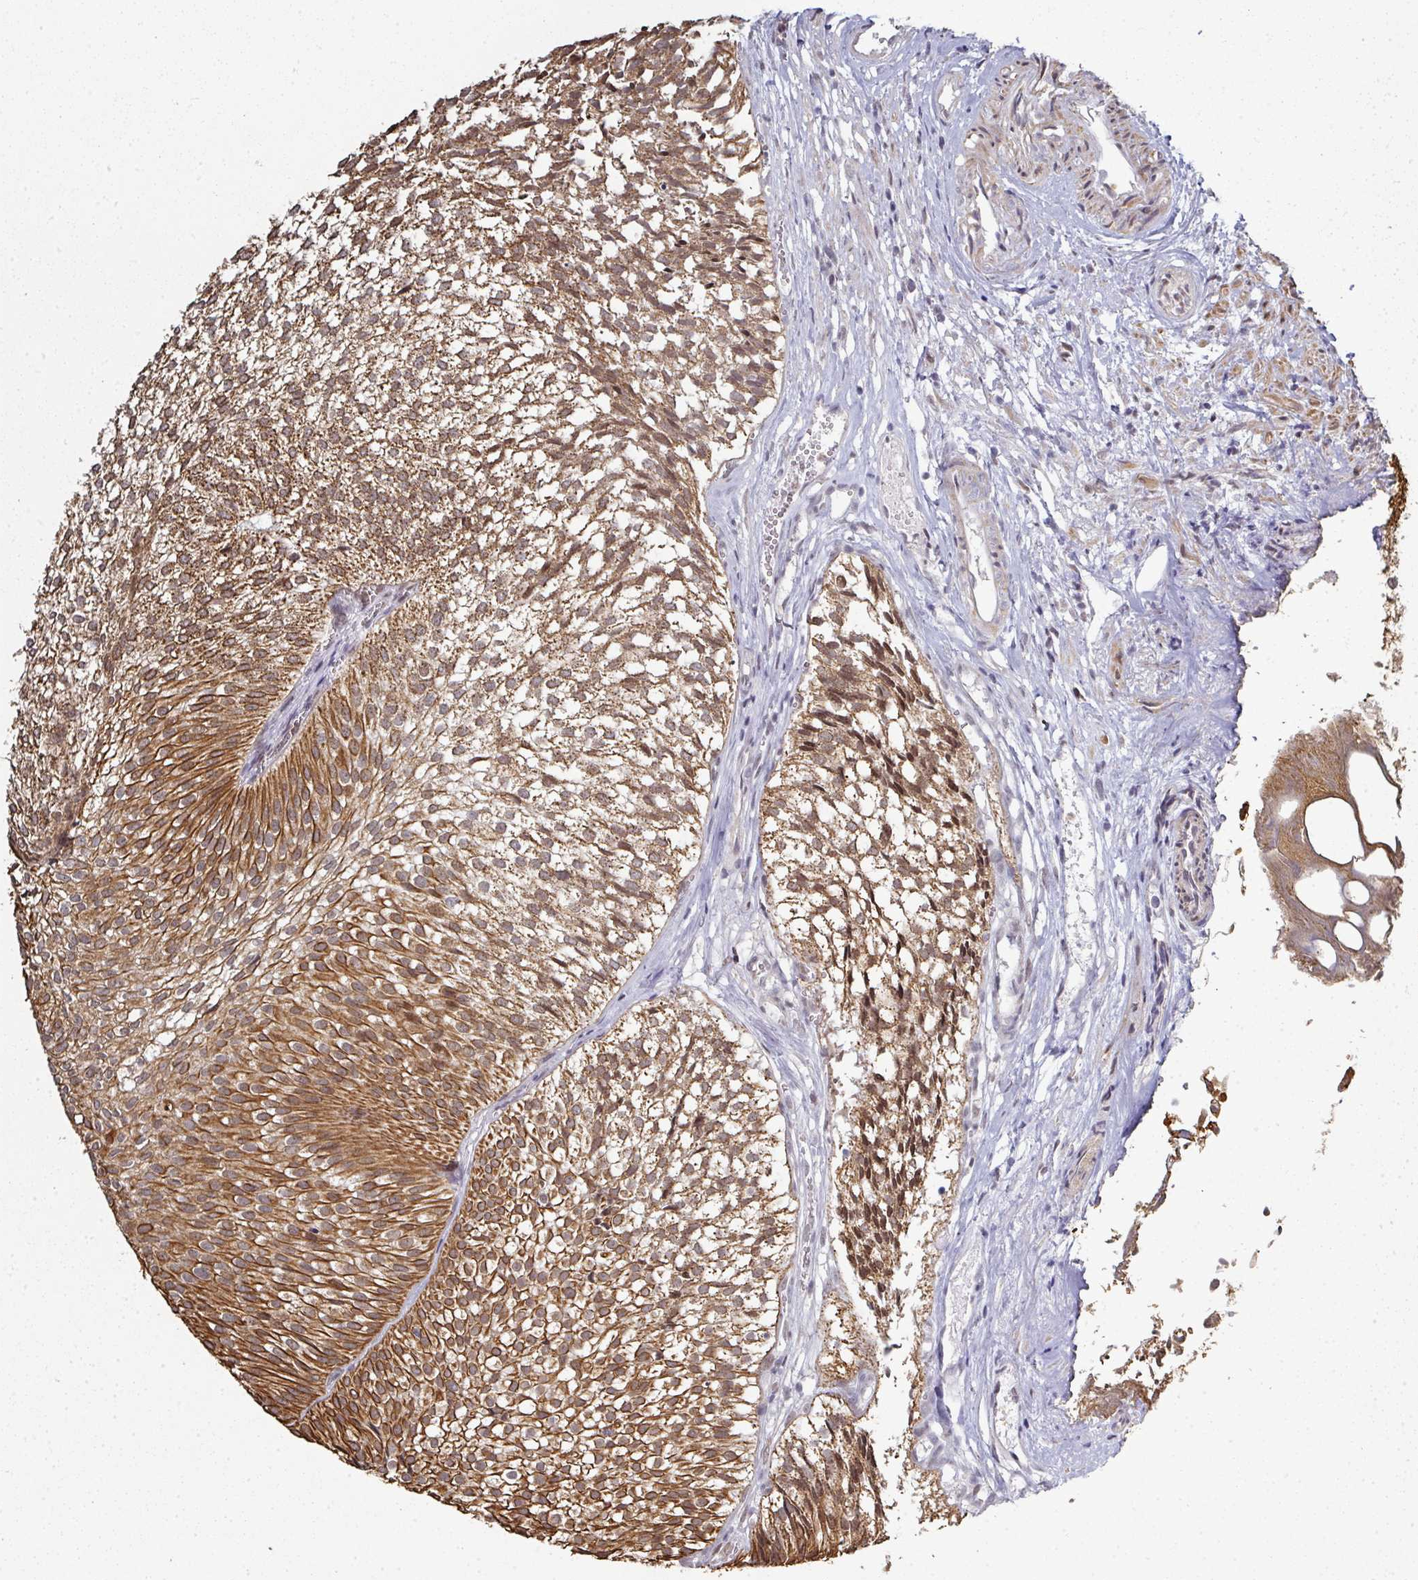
{"staining": {"intensity": "moderate", "quantity": ">75%", "location": "cytoplasmic/membranous"}, "tissue": "urothelial cancer", "cell_type": "Tumor cells", "image_type": "cancer", "snomed": [{"axis": "morphology", "description": "Urothelial carcinoma, Low grade"}, {"axis": "topography", "description": "Urinary bladder"}], "caption": "This is an image of immunohistochemistry (IHC) staining of urothelial carcinoma (low-grade), which shows moderate staining in the cytoplasmic/membranous of tumor cells.", "gene": "GTF2H3", "patient": {"sex": "male", "age": 91}}